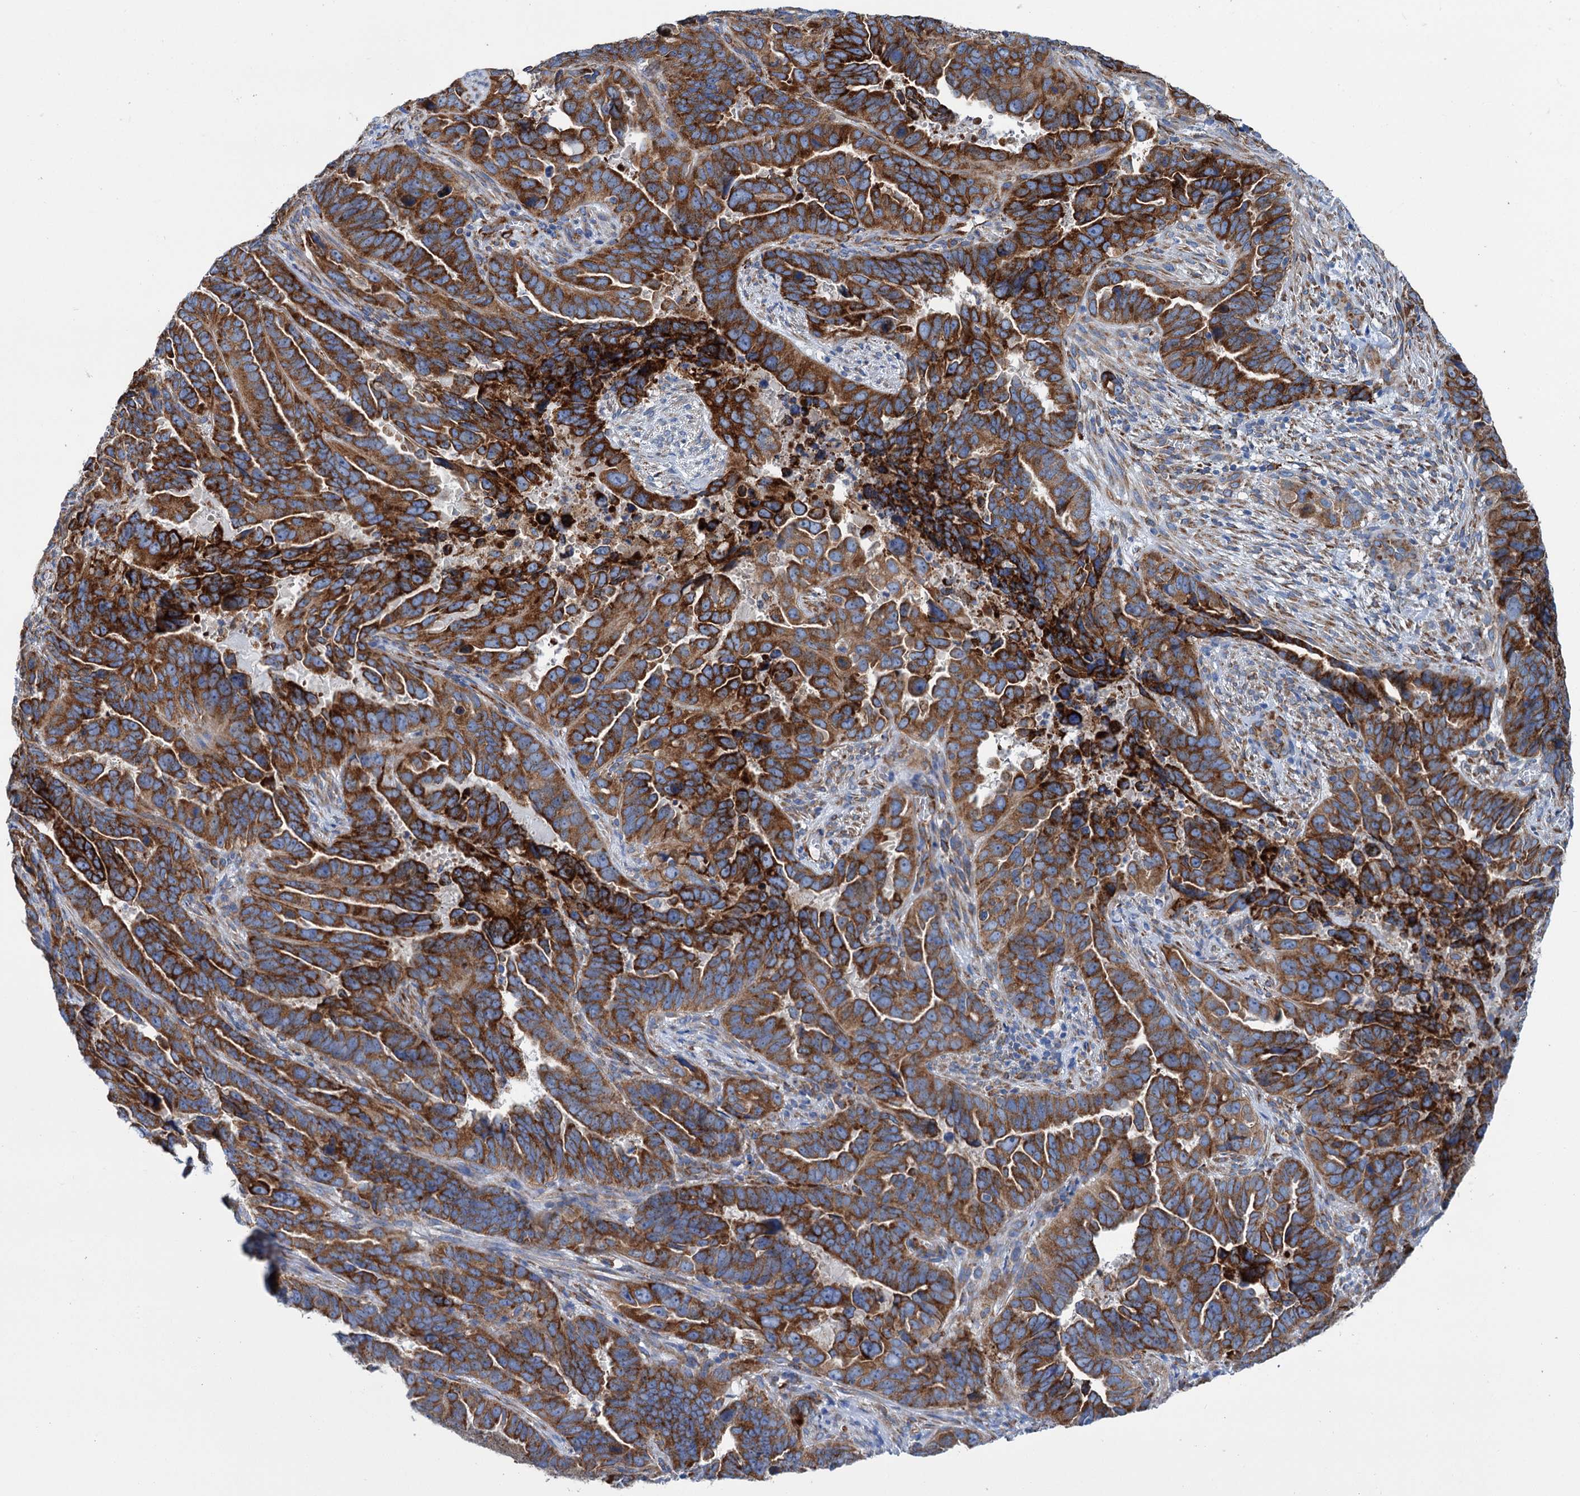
{"staining": {"intensity": "strong", "quantity": "25%-75%", "location": "cytoplasmic/membranous"}, "tissue": "endometrial cancer", "cell_type": "Tumor cells", "image_type": "cancer", "snomed": [{"axis": "morphology", "description": "Adenocarcinoma, NOS"}, {"axis": "topography", "description": "Endometrium"}], "caption": "There is high levels of strong cytoplasmic/membranous staining in tumor cells of endometrial adenocarcinoma, as demonstrated by immunohistochemical staining (brown color).", "gene": "SHE", "patient": {"sex": "female", "age": 65}}